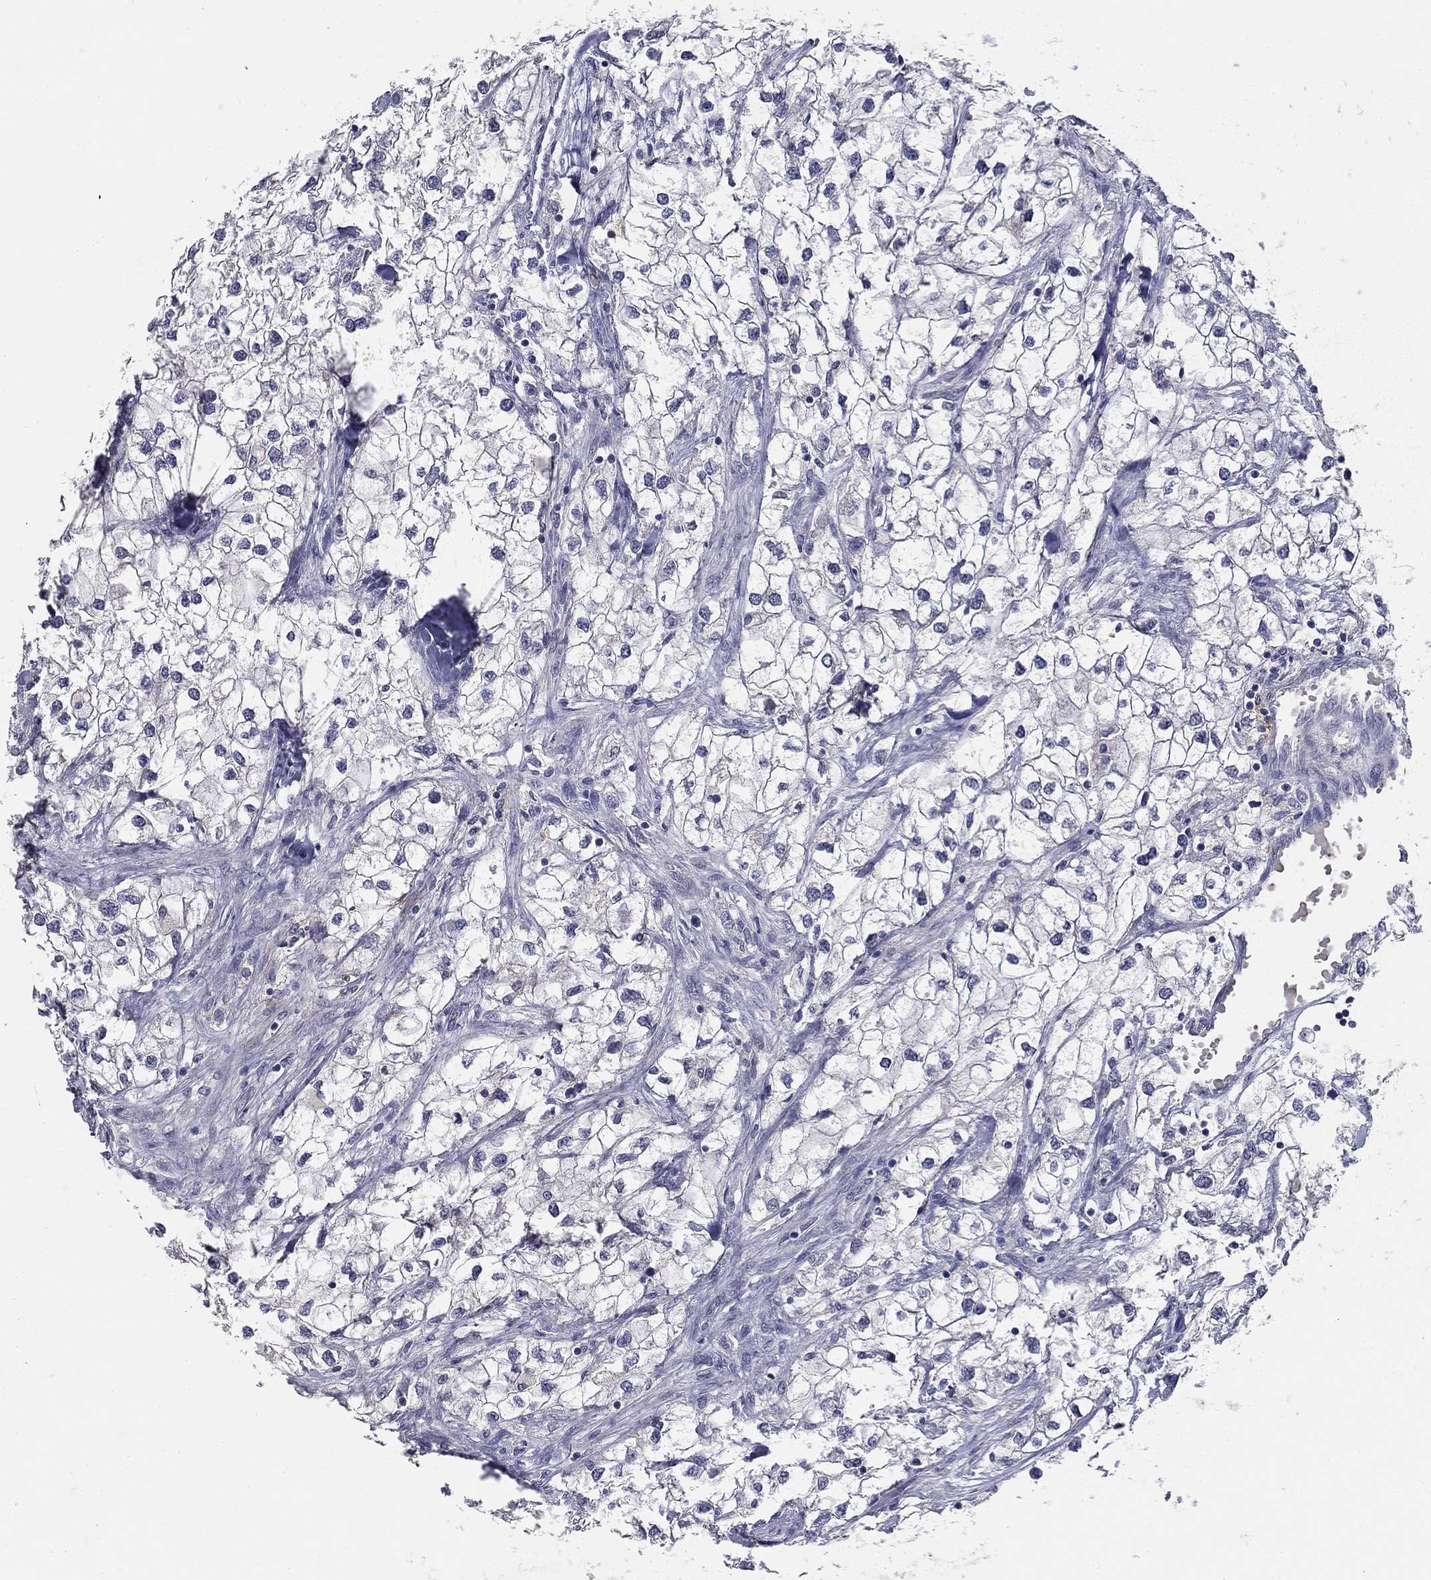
{"staining": {"intensity": "negative", "quantity": "none", "location": "none"}, "tissue": "renal cancer", "cell_type": "Tumor cells", "image_type": "cancer", "snomed": [{"axis": "morphology", "description": "Adenocarcinoma, NOS"}, {"axis": "topography", "description": "Kidney"}], "caption": "Tumor cells show no significant staining in renal adenocarcinoma.", "gene": "CD274", "patient": {"sex": "male", "age": 59}}